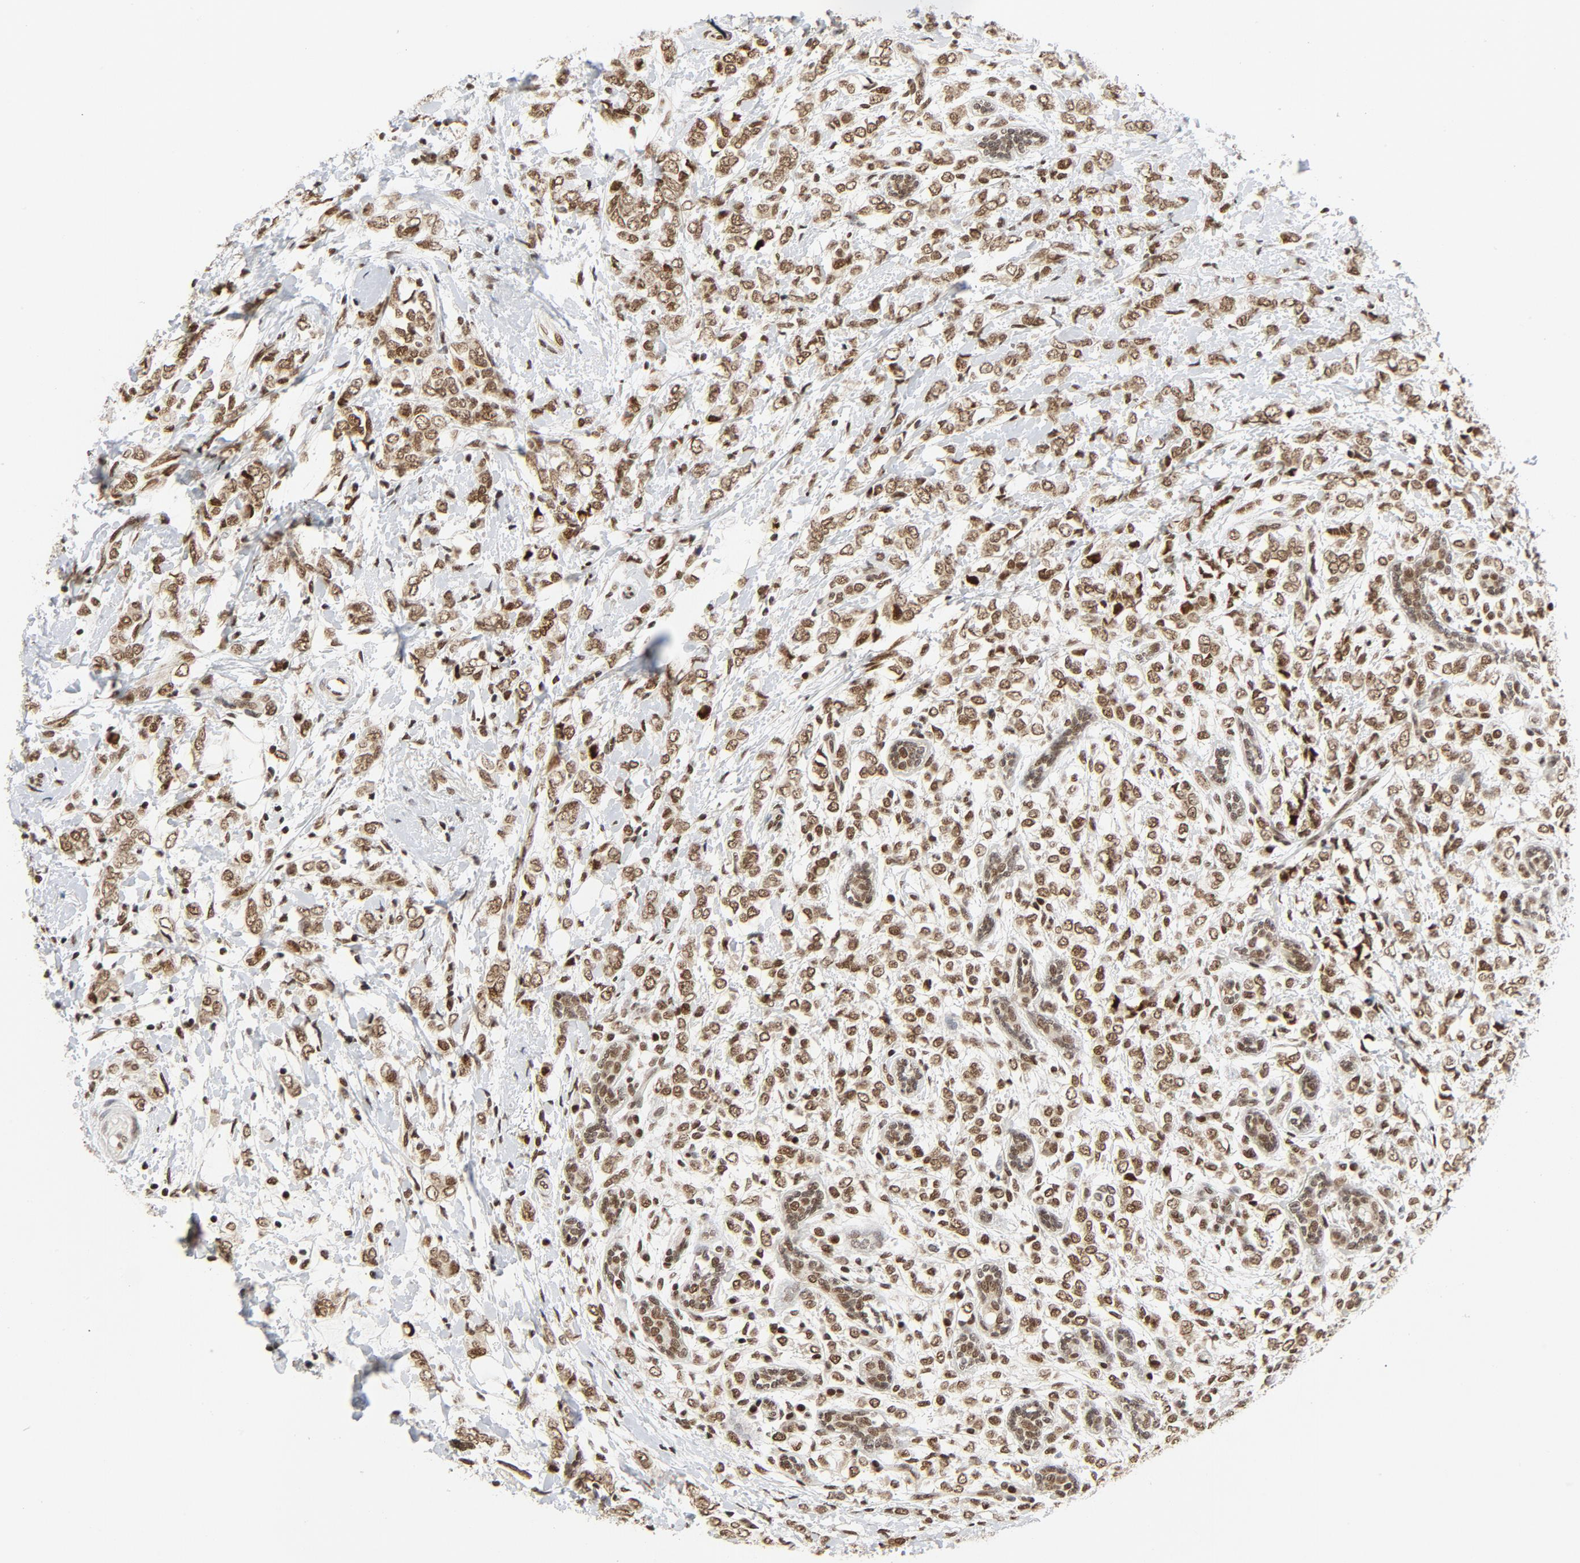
{"staining": {"intensity": "moderate", "quantity": ">75%", "location": "nuclear"}, "tissue": "breast cancer", "cell_type": "Tumor cells", "image_type": "cancer", "snomed": [{"axis": "morphology", "description": "Normal tissue, NOS"}, {"axis": "morphology", "description": "Lobular carcinoma"}, {"axis": "topography", "description": "Breast"}], "caption": "Tumor cells demonstrate moderate nuclear staining in approximately >75% of cells in breast cancer (lobular carcinoma).", "gene": "ERCC1", "patient": {"sex": "female", "age": 47}}